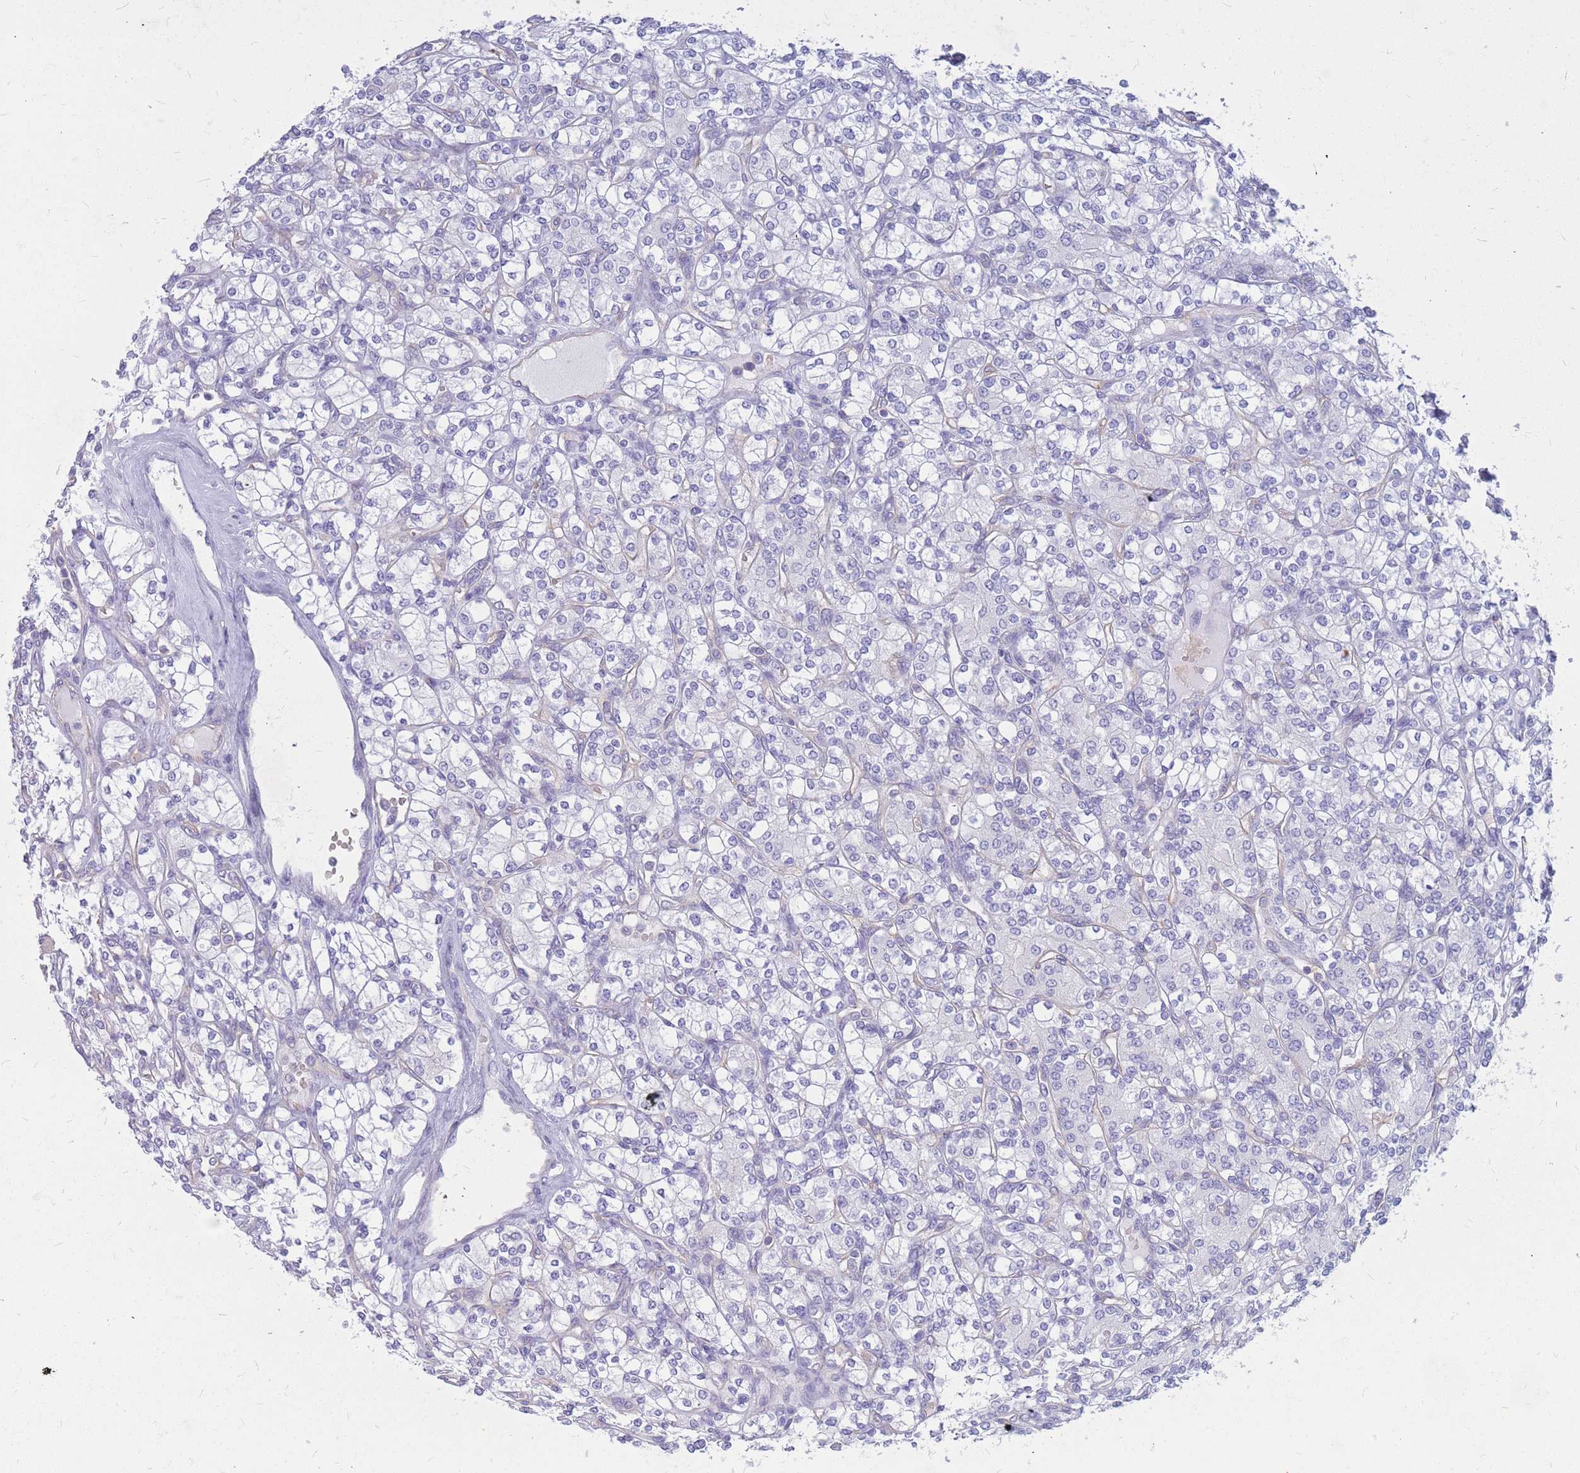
{"staining": {"intensity": "negative", "quantity": "none", "location": "none"}, "tissue": "renal cancer", "cell_type": "Tumor cells", "image_type": "cancer", "snomed": [{"axis": "morphology", "description": "Adenocarcinoma, NOS"}, {"axis": "topography", "description": "Kidney"}], "caption": "Adenocarcinoma (renal) stained for a protein using IHC exhibits no positivity tumor cells.", "gene": "ADD2", "patient": {"sex": "male", "age": 77}}